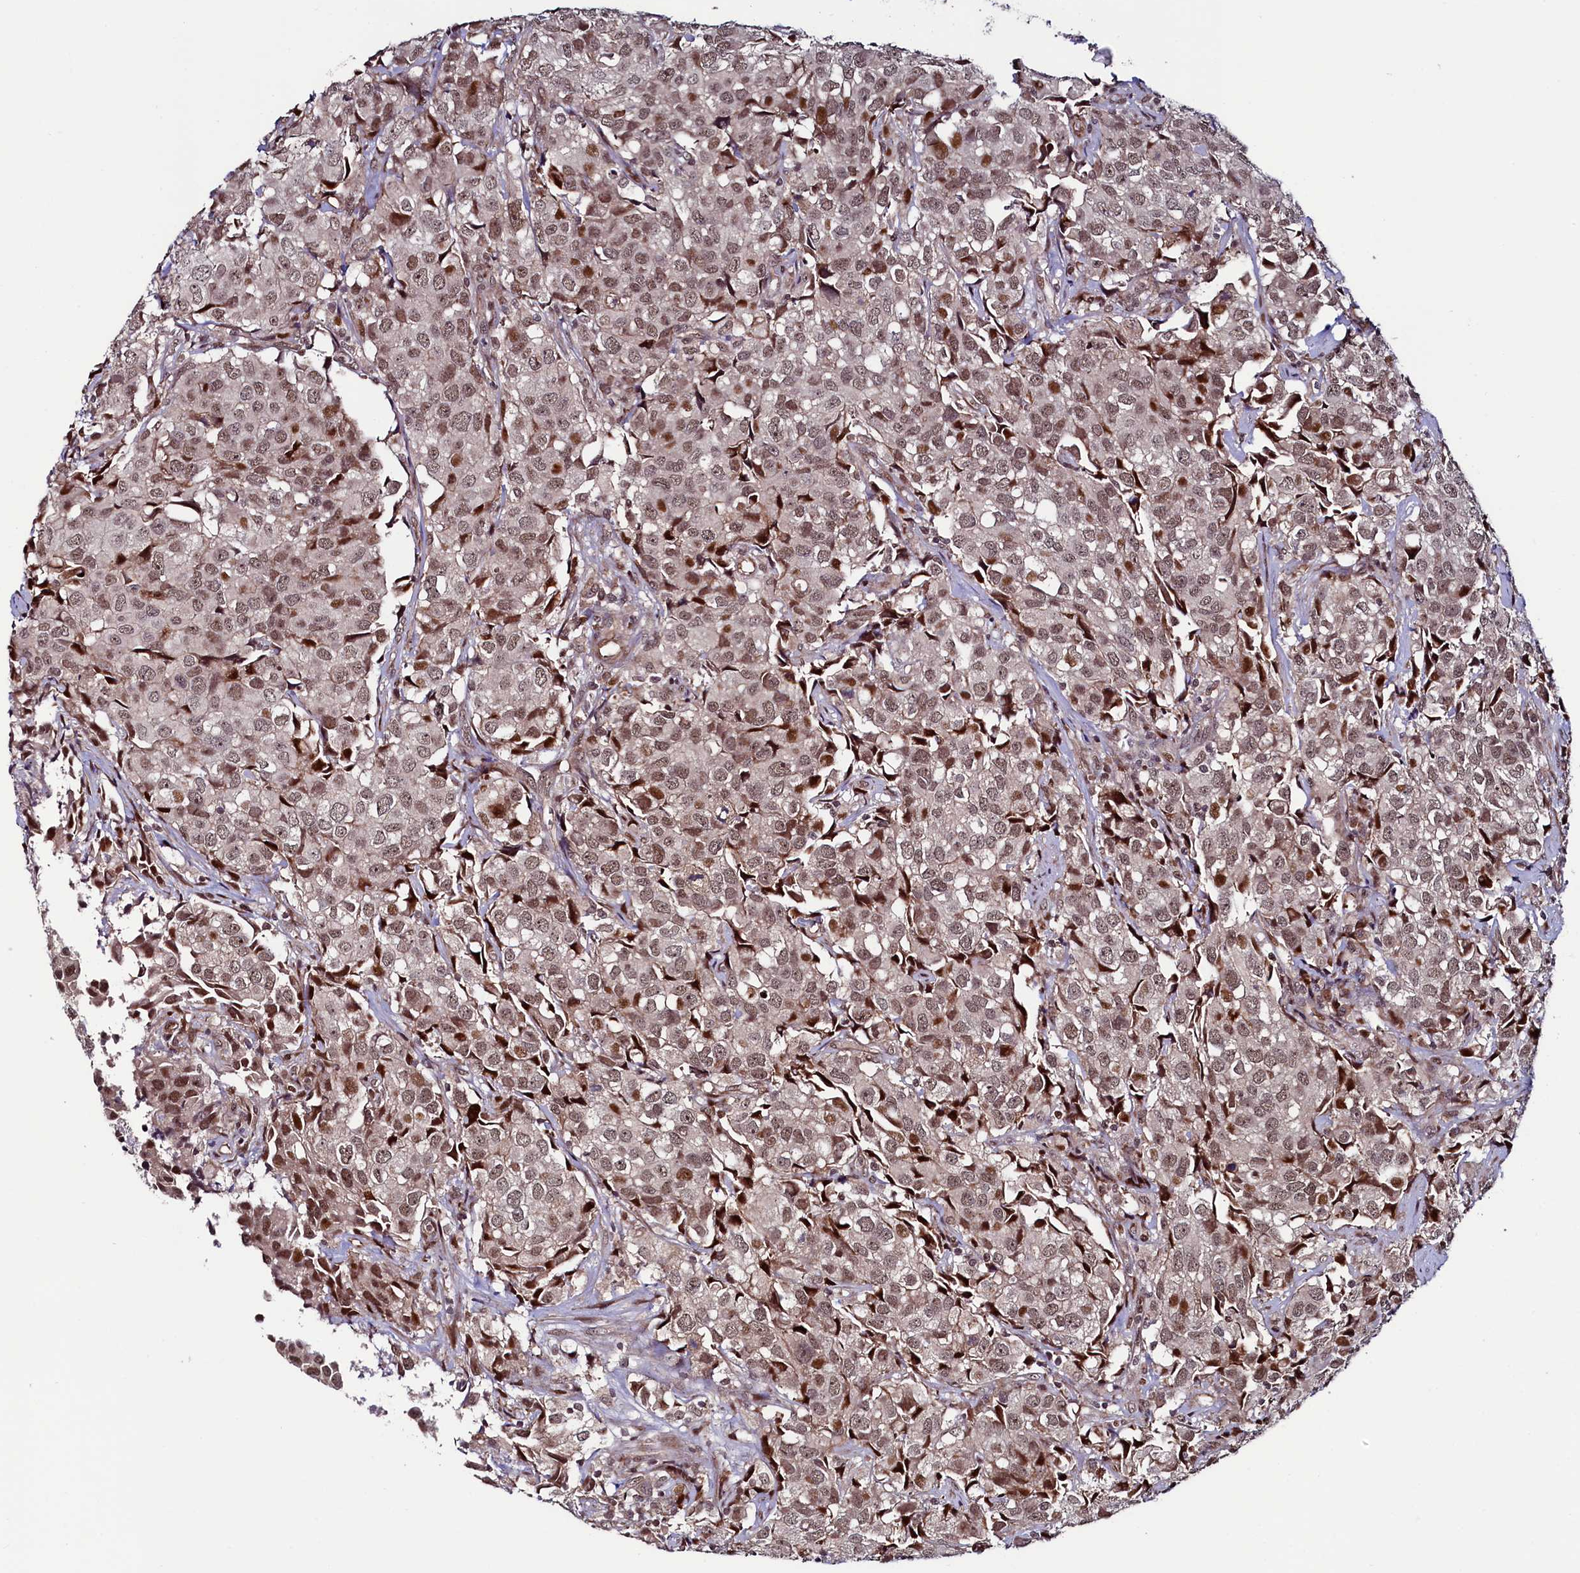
{"staining": {"intensity": "moderate", "quantity": ">75%", "location": "nuclear"}, "tissue": "urothelial cancer", "cell_type": "Tumor cells", "image_type": "cancer", "snomed": [{"axis": "morphology", "description": "Urothelial carcinoma, High grade"}, {"axis": "topography", "description": "Urinary bladder"}], "caption": "Urothelial cancer stained for a protein shows moderate nuclear positivity in tumor cells.", "gene": "LEO1", "patient": {"sex": "female", "age": 75}}